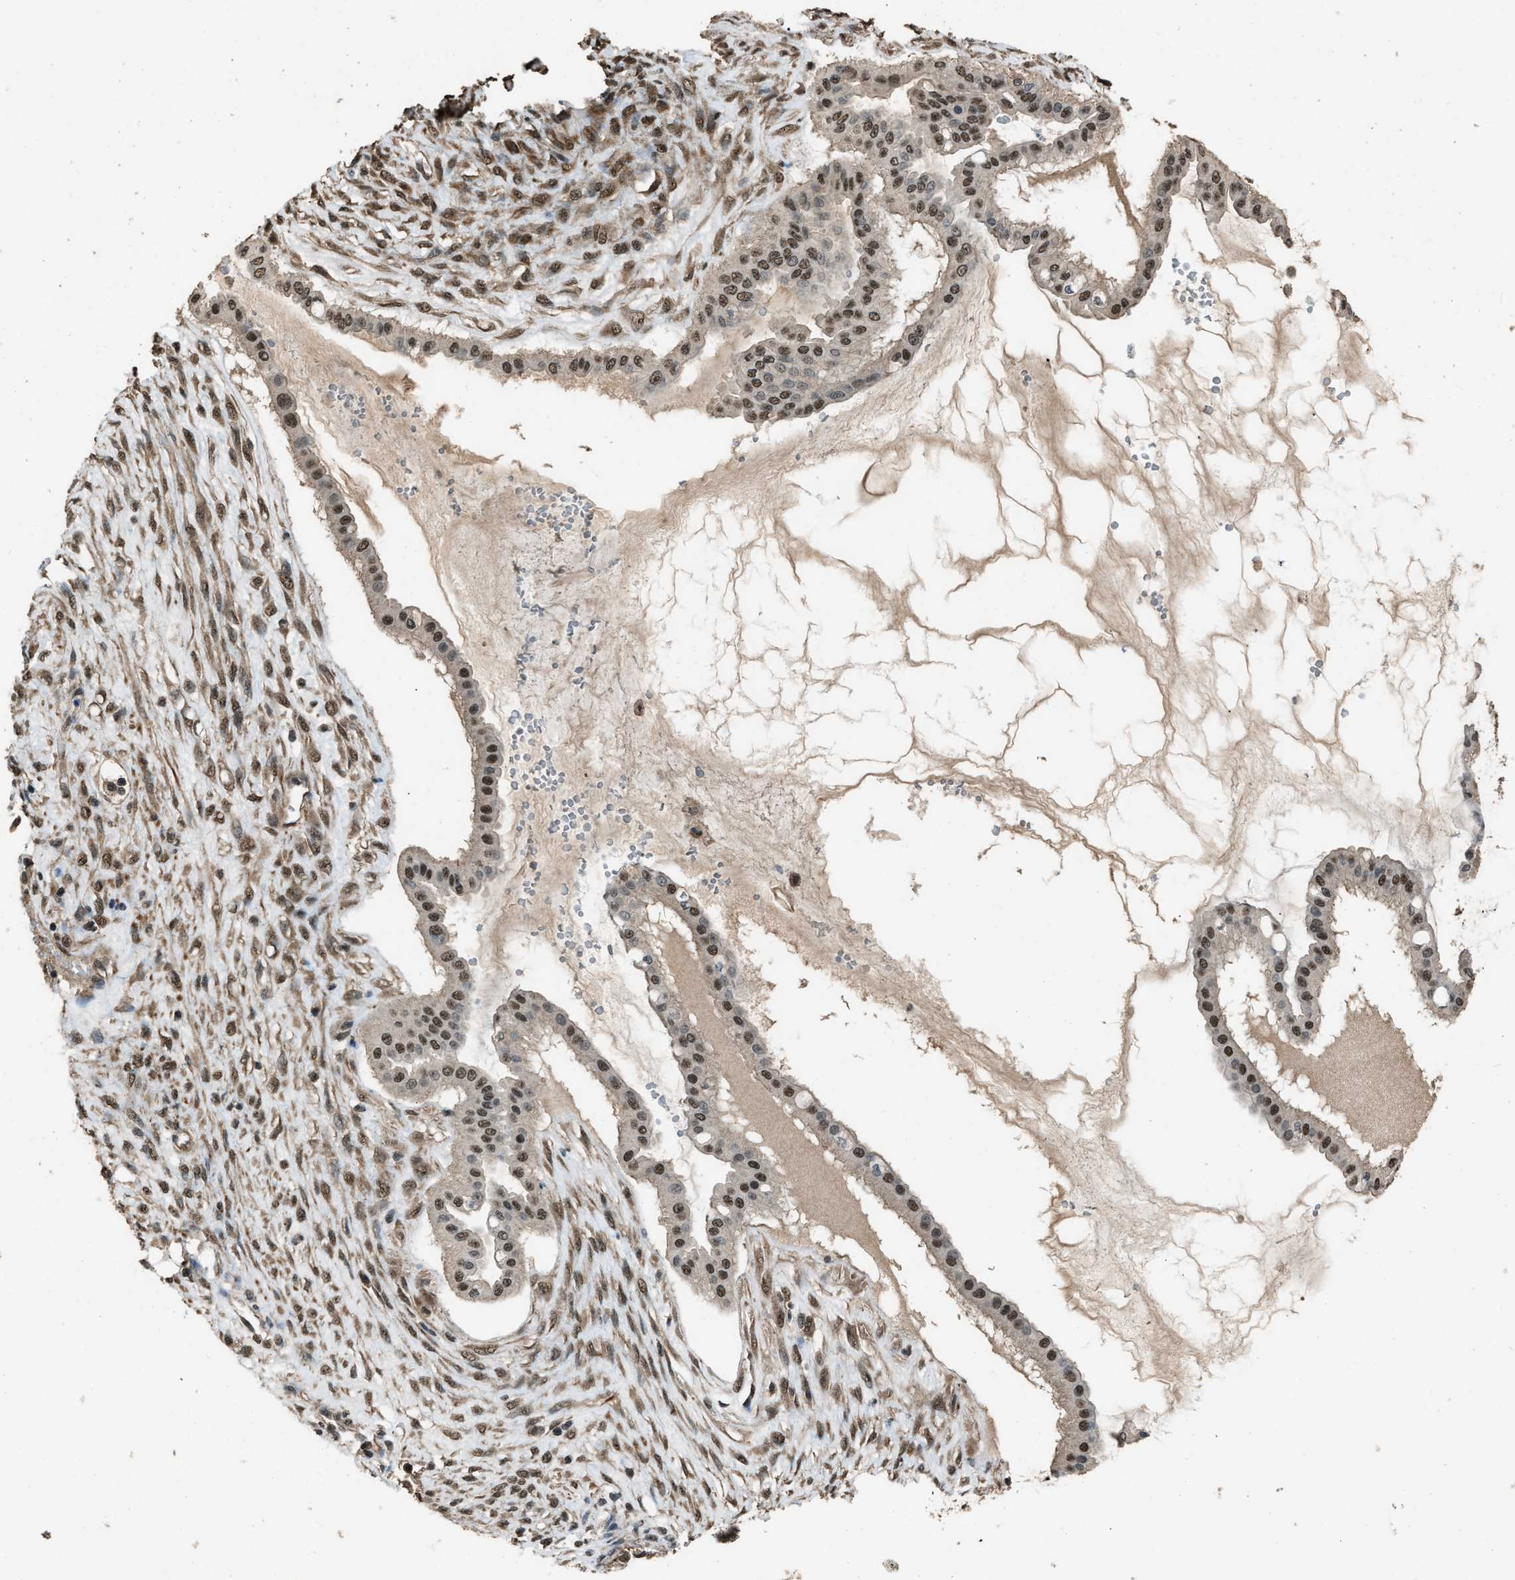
{"staining": {"intensity": "moderate", "quantity": ">75%", "location": "nuclear"}, "tissue": "ovarian cancer", "cell_type": "Tumor cells", "image_type": "cancer", "snomed": [{"axis": "morphology", "description": "Cystadenocarcinoma, mucinous, NOS"}, {"axis": "topography", "description": "Ovary"}], "caption": "DAB immunohistochemical staining of human ovarian cancer (mucinous cystadenocarcinoma) displays moderate nuclear protein positivity in about >75% of tumor cells. The protein of interest is shown in brown color, while the nuclei are stained blue.", "gene": "SERTAD2", "patient": {"sex": "female", "age": 73}}